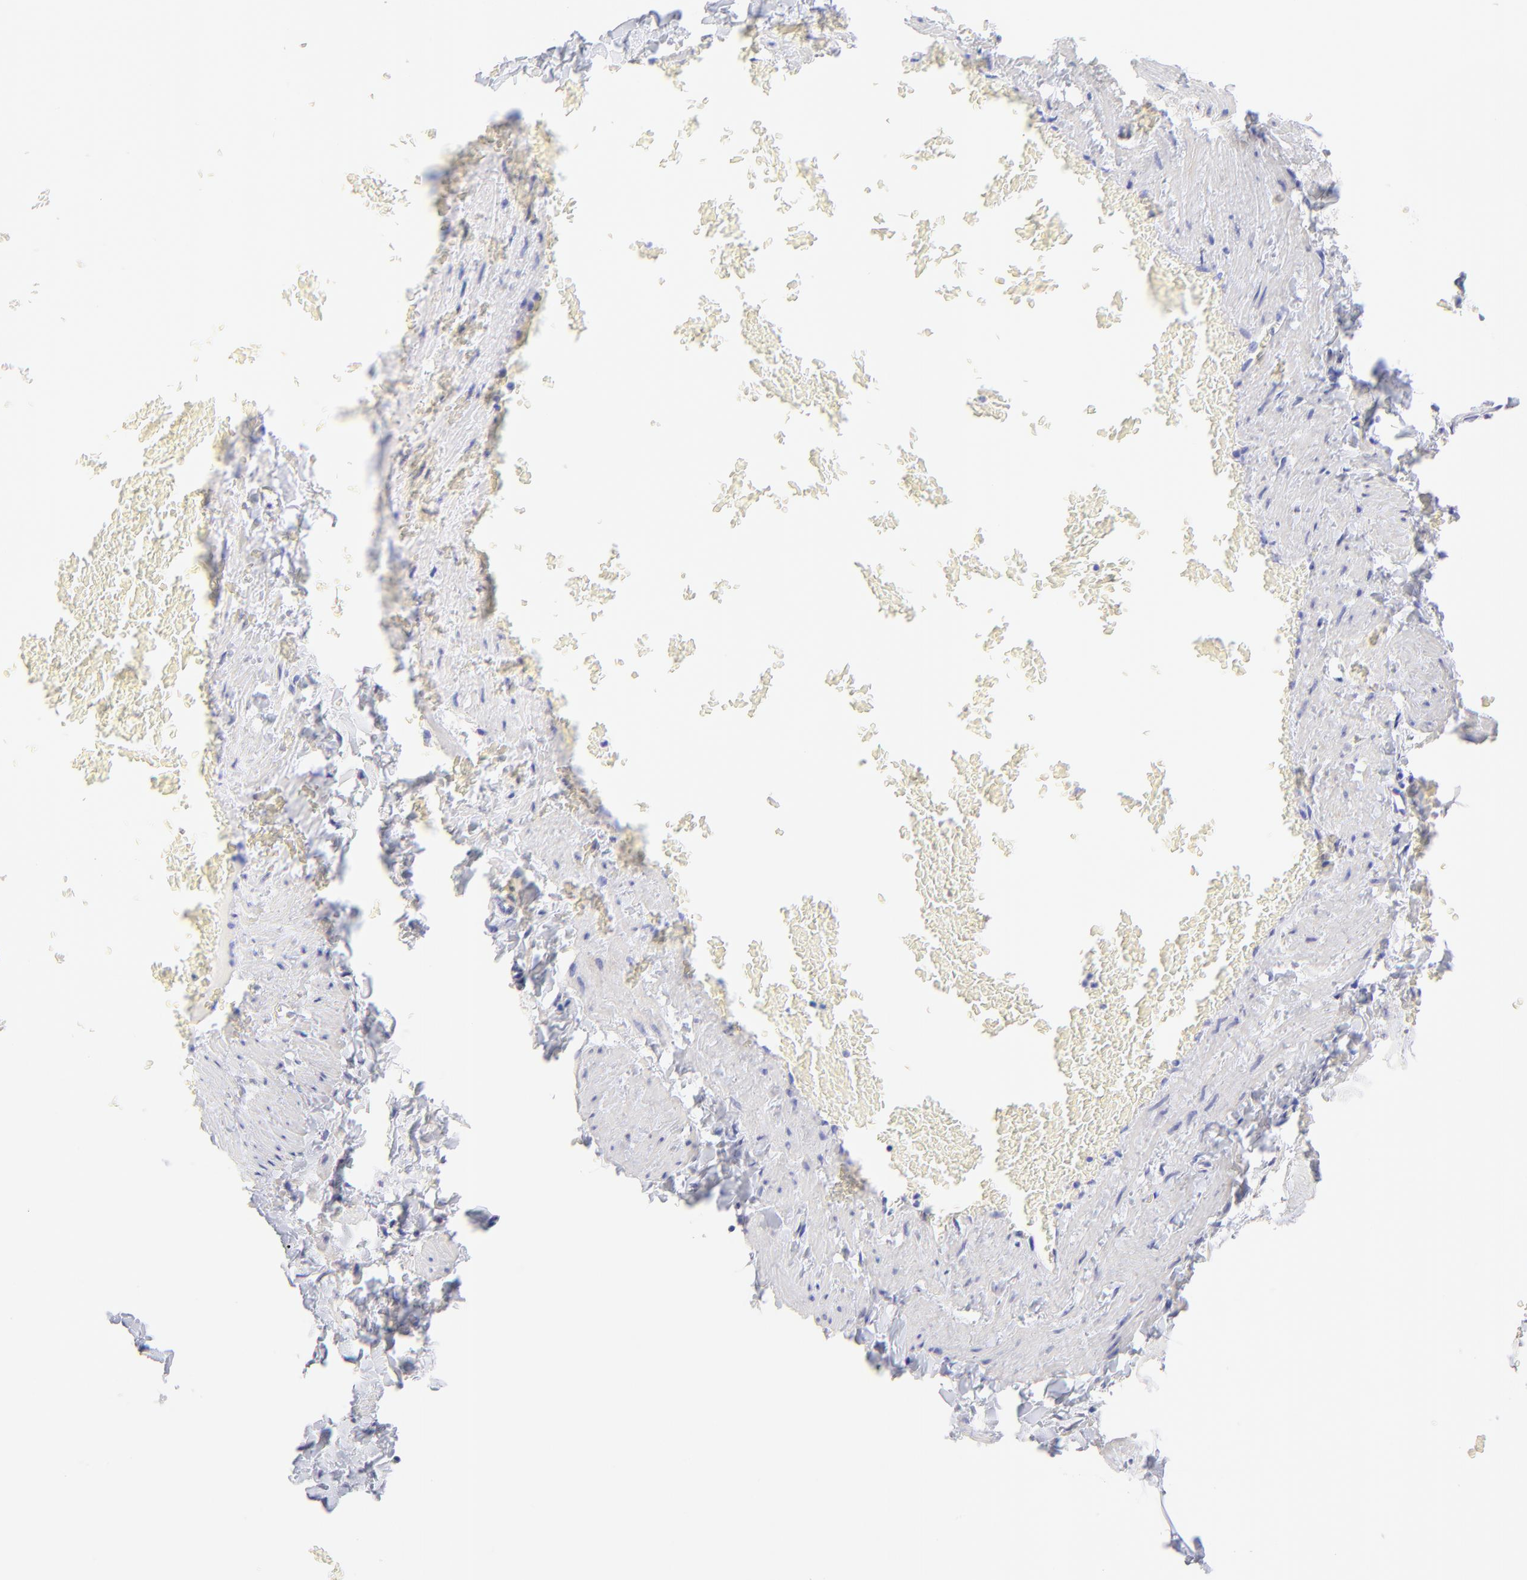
{"staining": {"intensity": "negative", "quantity": "none", "location": "none"}, "tissue": "adipose tissue", "cell_type": "Adipocytes", "image_type": "normal", "snomed": [{"axis": "morphology", "description": "Normal tissue, NOS"}, {"axis": "topography", "description": "Vascular tissue"}], "caption": "A photomicrograph of adipose tissue stained for a protein exhibits no brown staining in adipocytes. The staining is performed using DAB brown chromogen with nuclei counter-stained in using hematoxylin.", "gene": "C1QTNF6", "patient": {"sex": "male", "age": 41}}